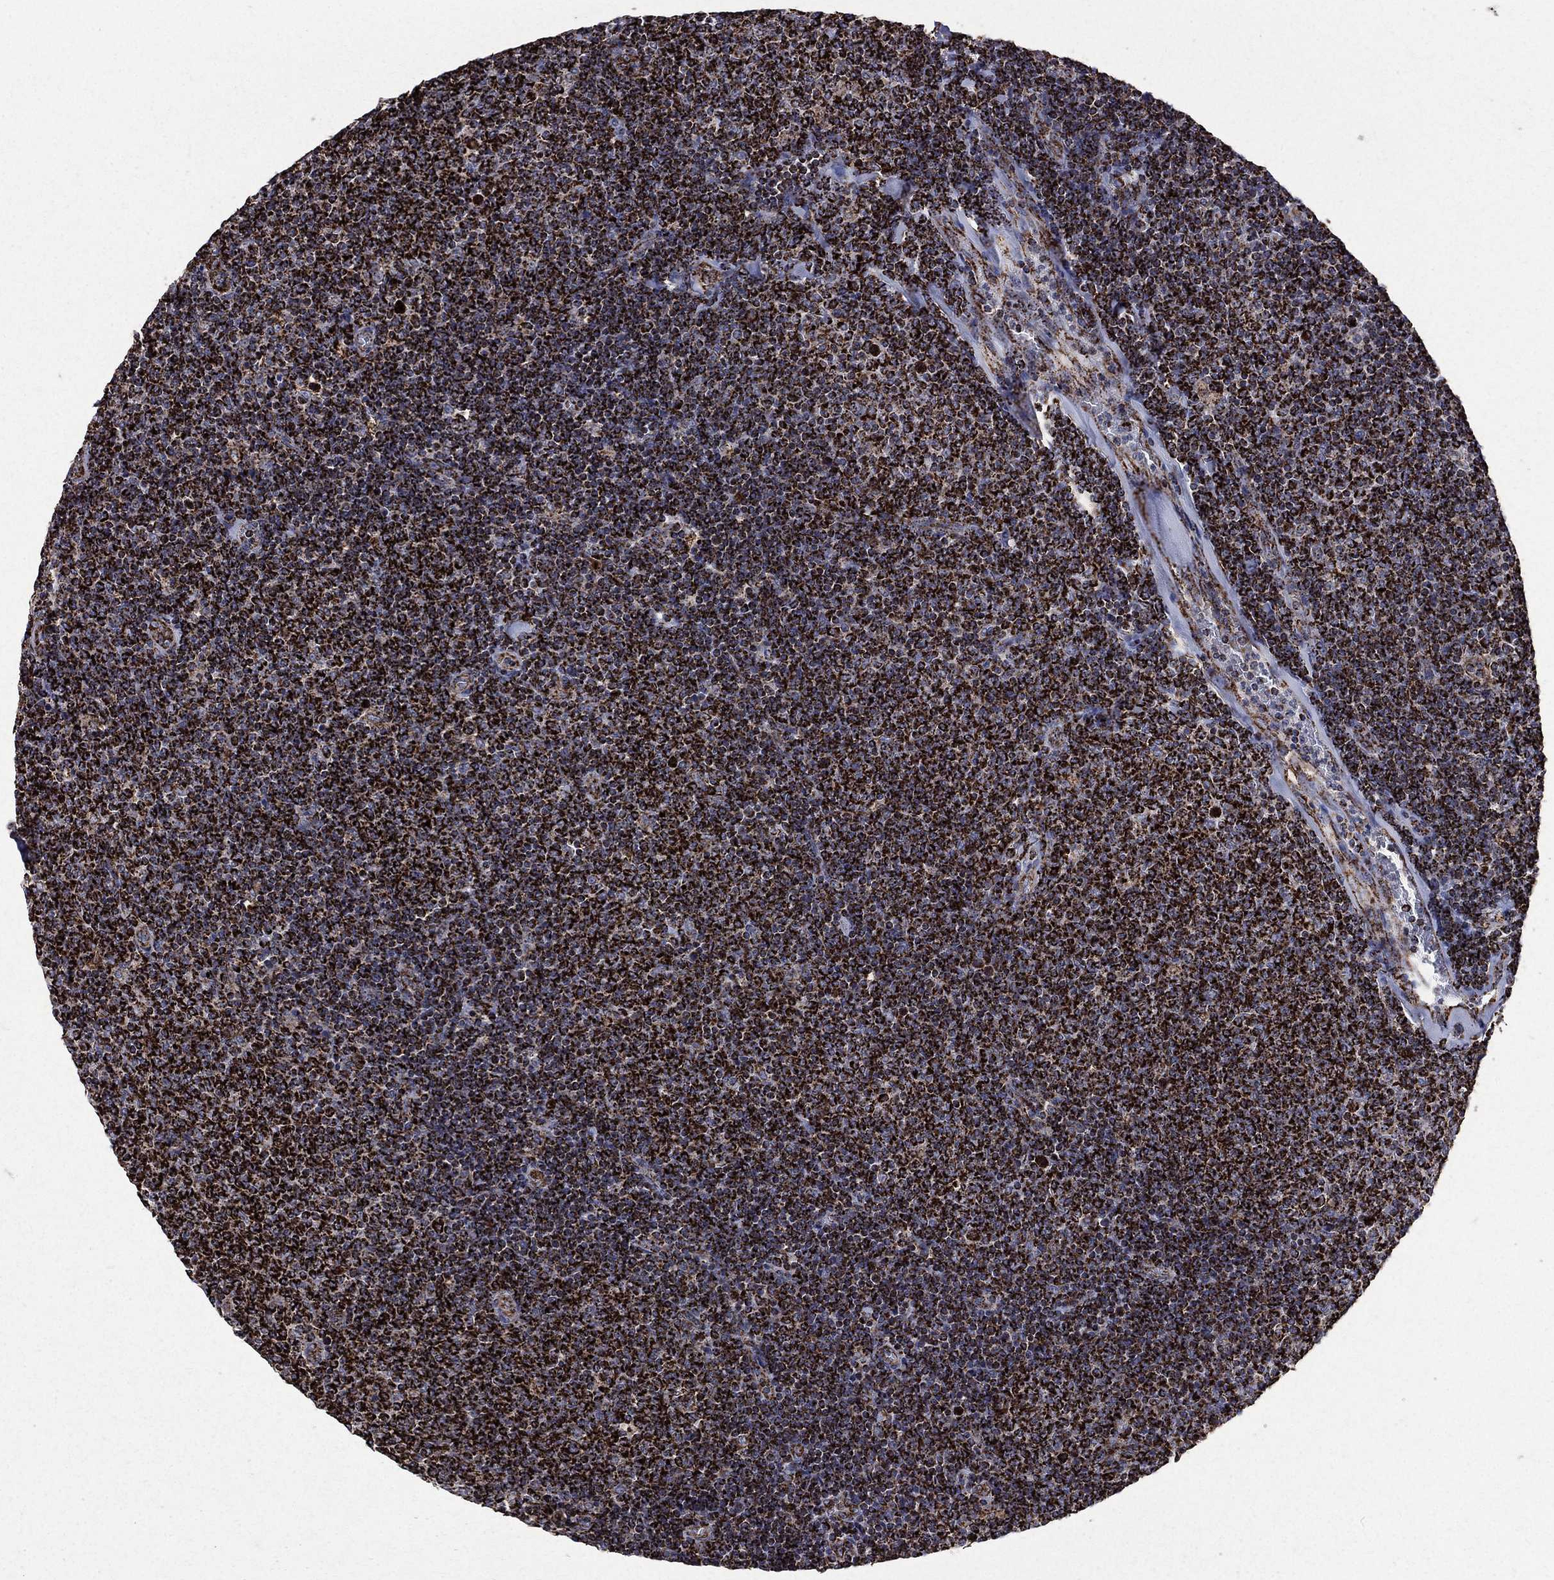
{"staining": {"intensity": "strong", "quantity": ">75%", "location": "cytoplasmic/membranous"}, "tissue": "lymphoma", "cell_type": "Tumor cells", "image_type": "cancer", "snomed": [{"axis": "morphology", "description": "Malignant lymphoma, non-Hodgkin's type, Low grade"}, {"axis": "topography", "description": "Lymph node"}], "caption": "Strong cytoplasmic/membranous protein positivity is seen in approximately >75% of tumor cells in low-grade malignant lymphoma, non-Hodgkin's type. (brown staining indicates protein expression, while blue staining denotes nuclei).", "gene": "GOT2", "patient": {"sex": "male", "age": 52}}